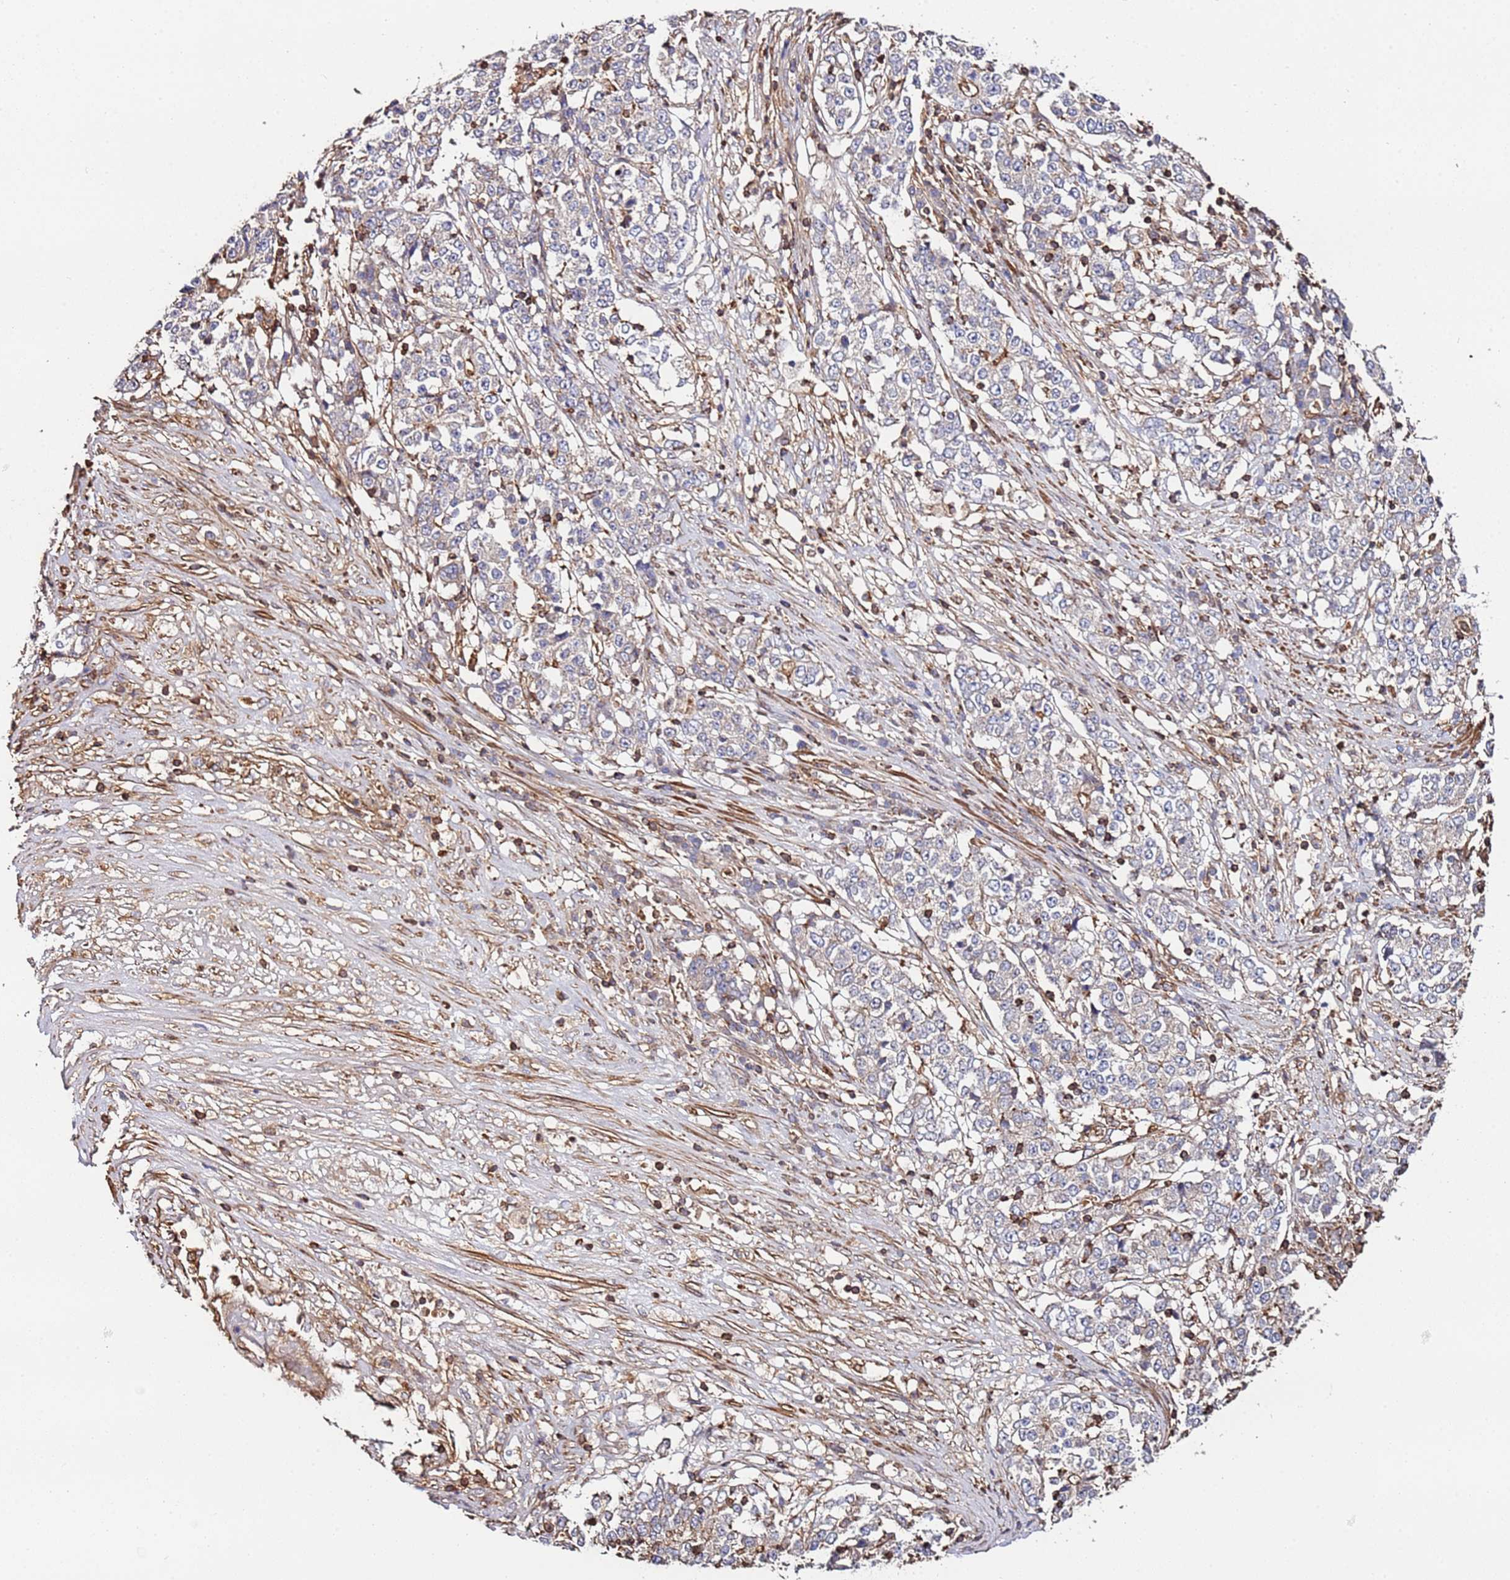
{"staining": {"intensity": "moderate", "quantity": "<25%", "location": "cytoplasmic/membranous"}, "tissue": "stomach cancer", "cell_type": "Tumor cells", "image_type": "cancer", "snomed": [{"axis": "morphology", "description": "Adenocarcinoma, NOS"}, {"axis": "topography", "description": "Stomach"}], "caption": "Immunohistochemistry (IHC) (DAB) staining of human stomach cancer (adenocarcinoma) reveals moderate cytoplasmic/membranous protein staining in about <25% of tumor cells. The staining was performed using DAB, with brown indicating positive protein expression. Nuclei are stained blue with hematoxylin.", "gene": "CYP2U1", "patient": {"sex": "male", "age": 59}}